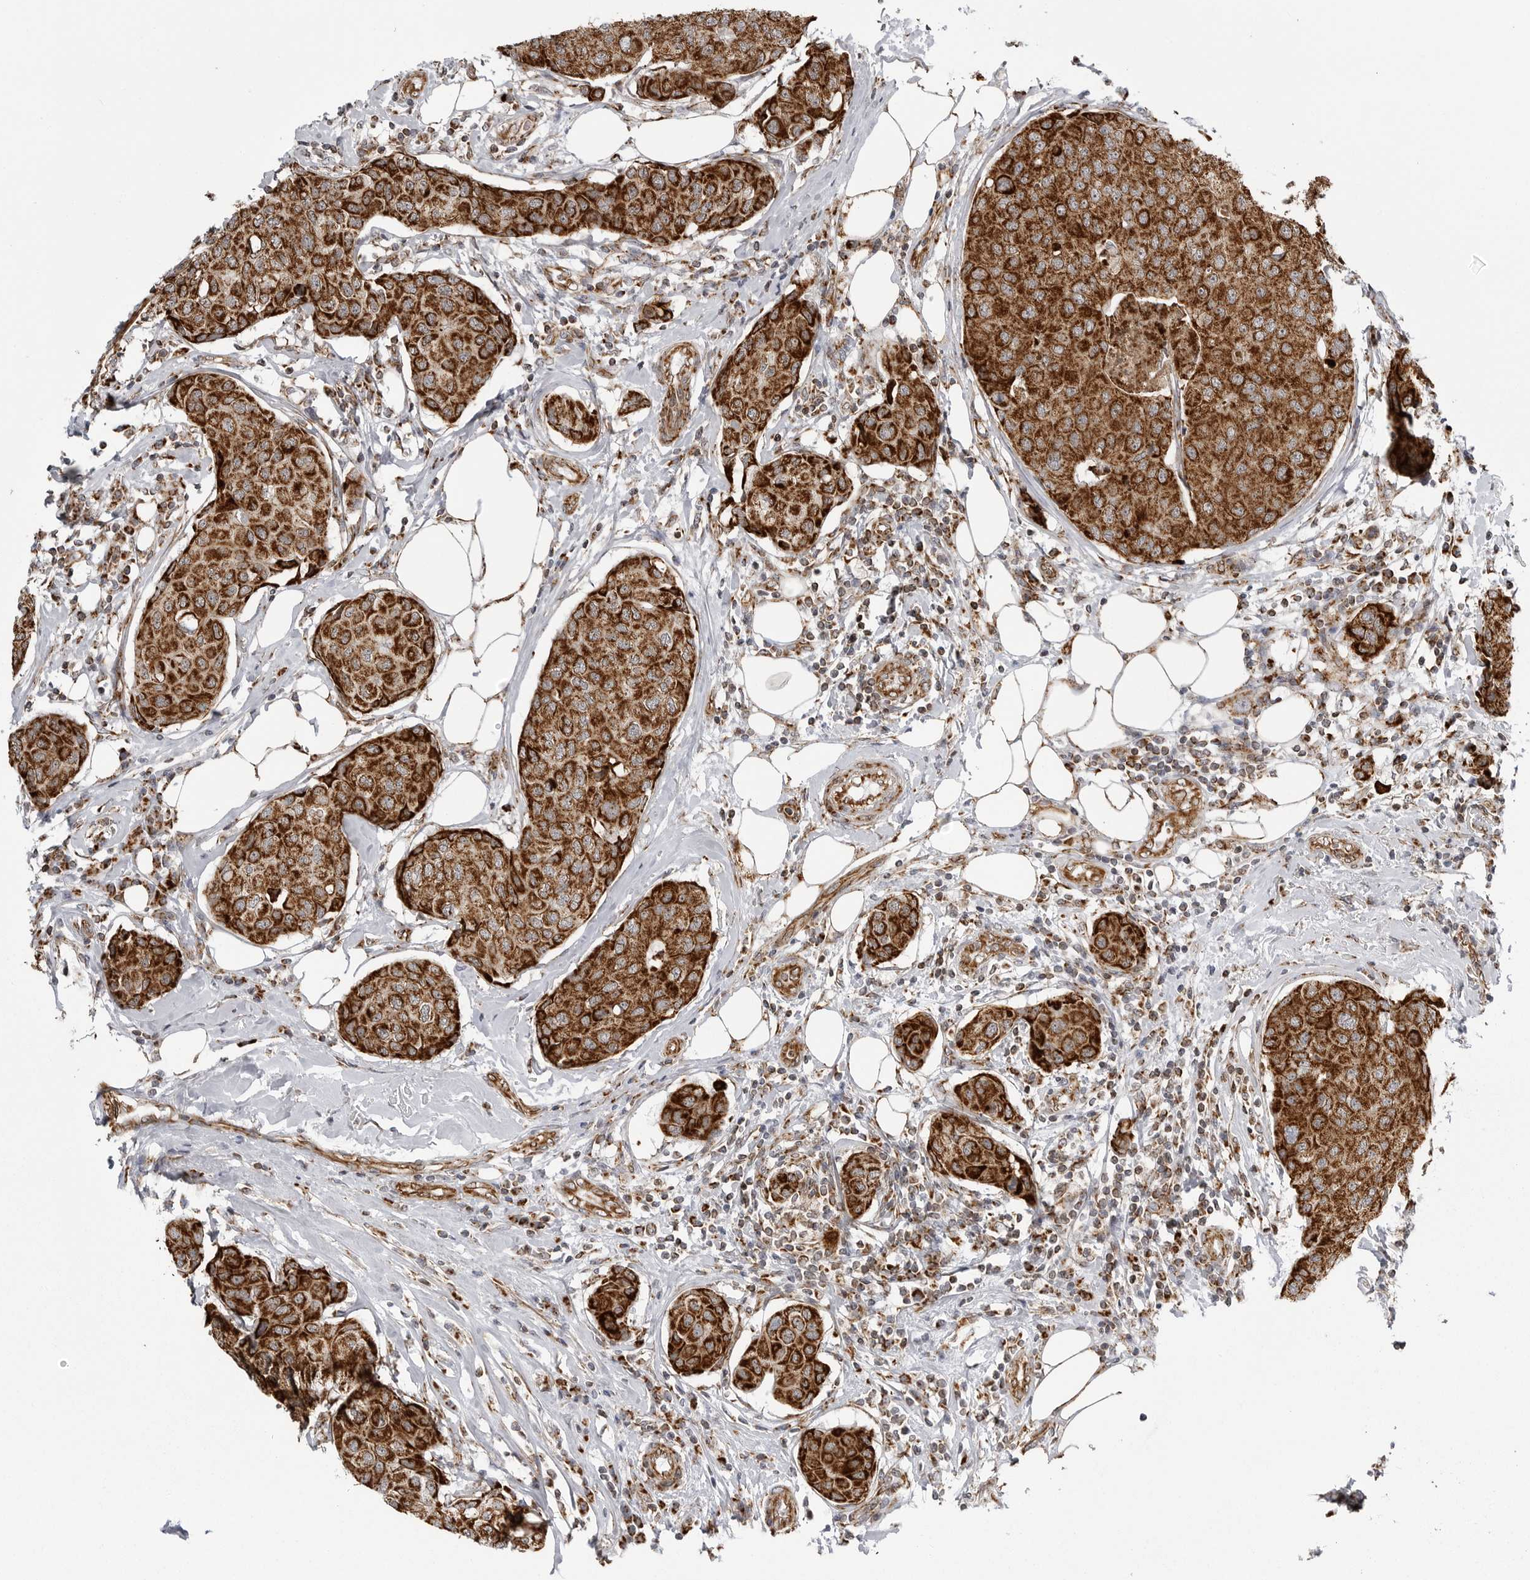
{"staining": {"intensity": "strong", "quantity": ">75%", "location": "cytoplasmic/membranous"}, "tissue": "breast cancer", "cell_type": "Tumor cells", "image_type": "cancer", "snomed": [{"axis": "morphology", "description": "Duct carcinoma"}, {"axis": "topography", "description": "Breast"}], "caption": "Tumor cells display high levels of strong cytoplasmic/membranous expression in about >75% of cells in breast cancer (intraductal carcinoma). The staining was performed using DAB, with brown indicating positive protein expression. Nuclei are stained blue with hematoxylin.", "gene": "FH", "patient": {"sex": "female", "age": 80}}